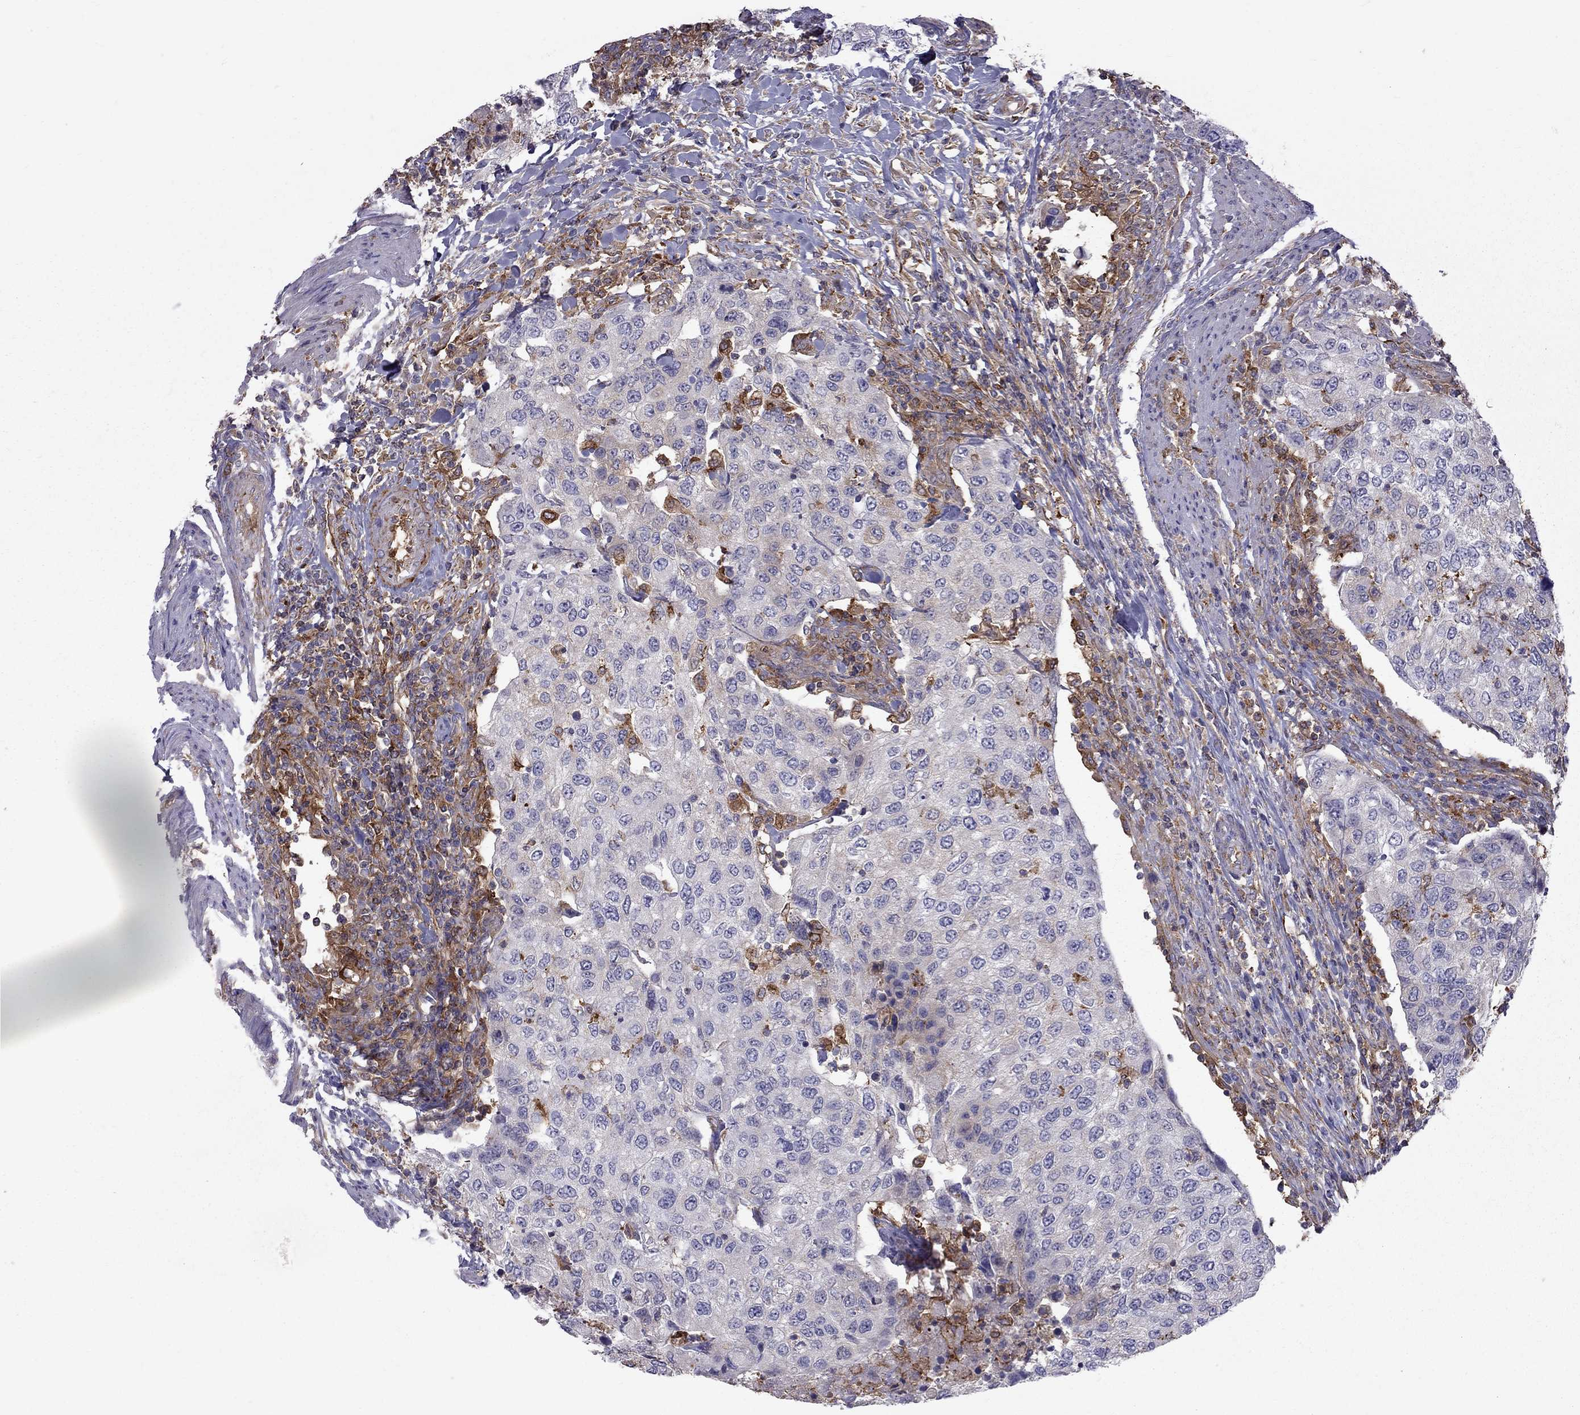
{"staining": {"intensity": "negative", "quantity": "none", "location": "none"}, "tissue": "urothelial cancer", "cell_type": "Tumor cells", "image_type": "cancer", "snomed": [{"axis": "morphology", "description": "Urothelial carcinoma, High grade"}, {"axis": "topography", "description": "Urinary bladder"}], "caption": "Immunohistochemistry (IHC) of human urothelial cancer displays no positivity in tumor cells.", "gene": "EIF4E3", "patient": {"sex": "female", "age": 78}}